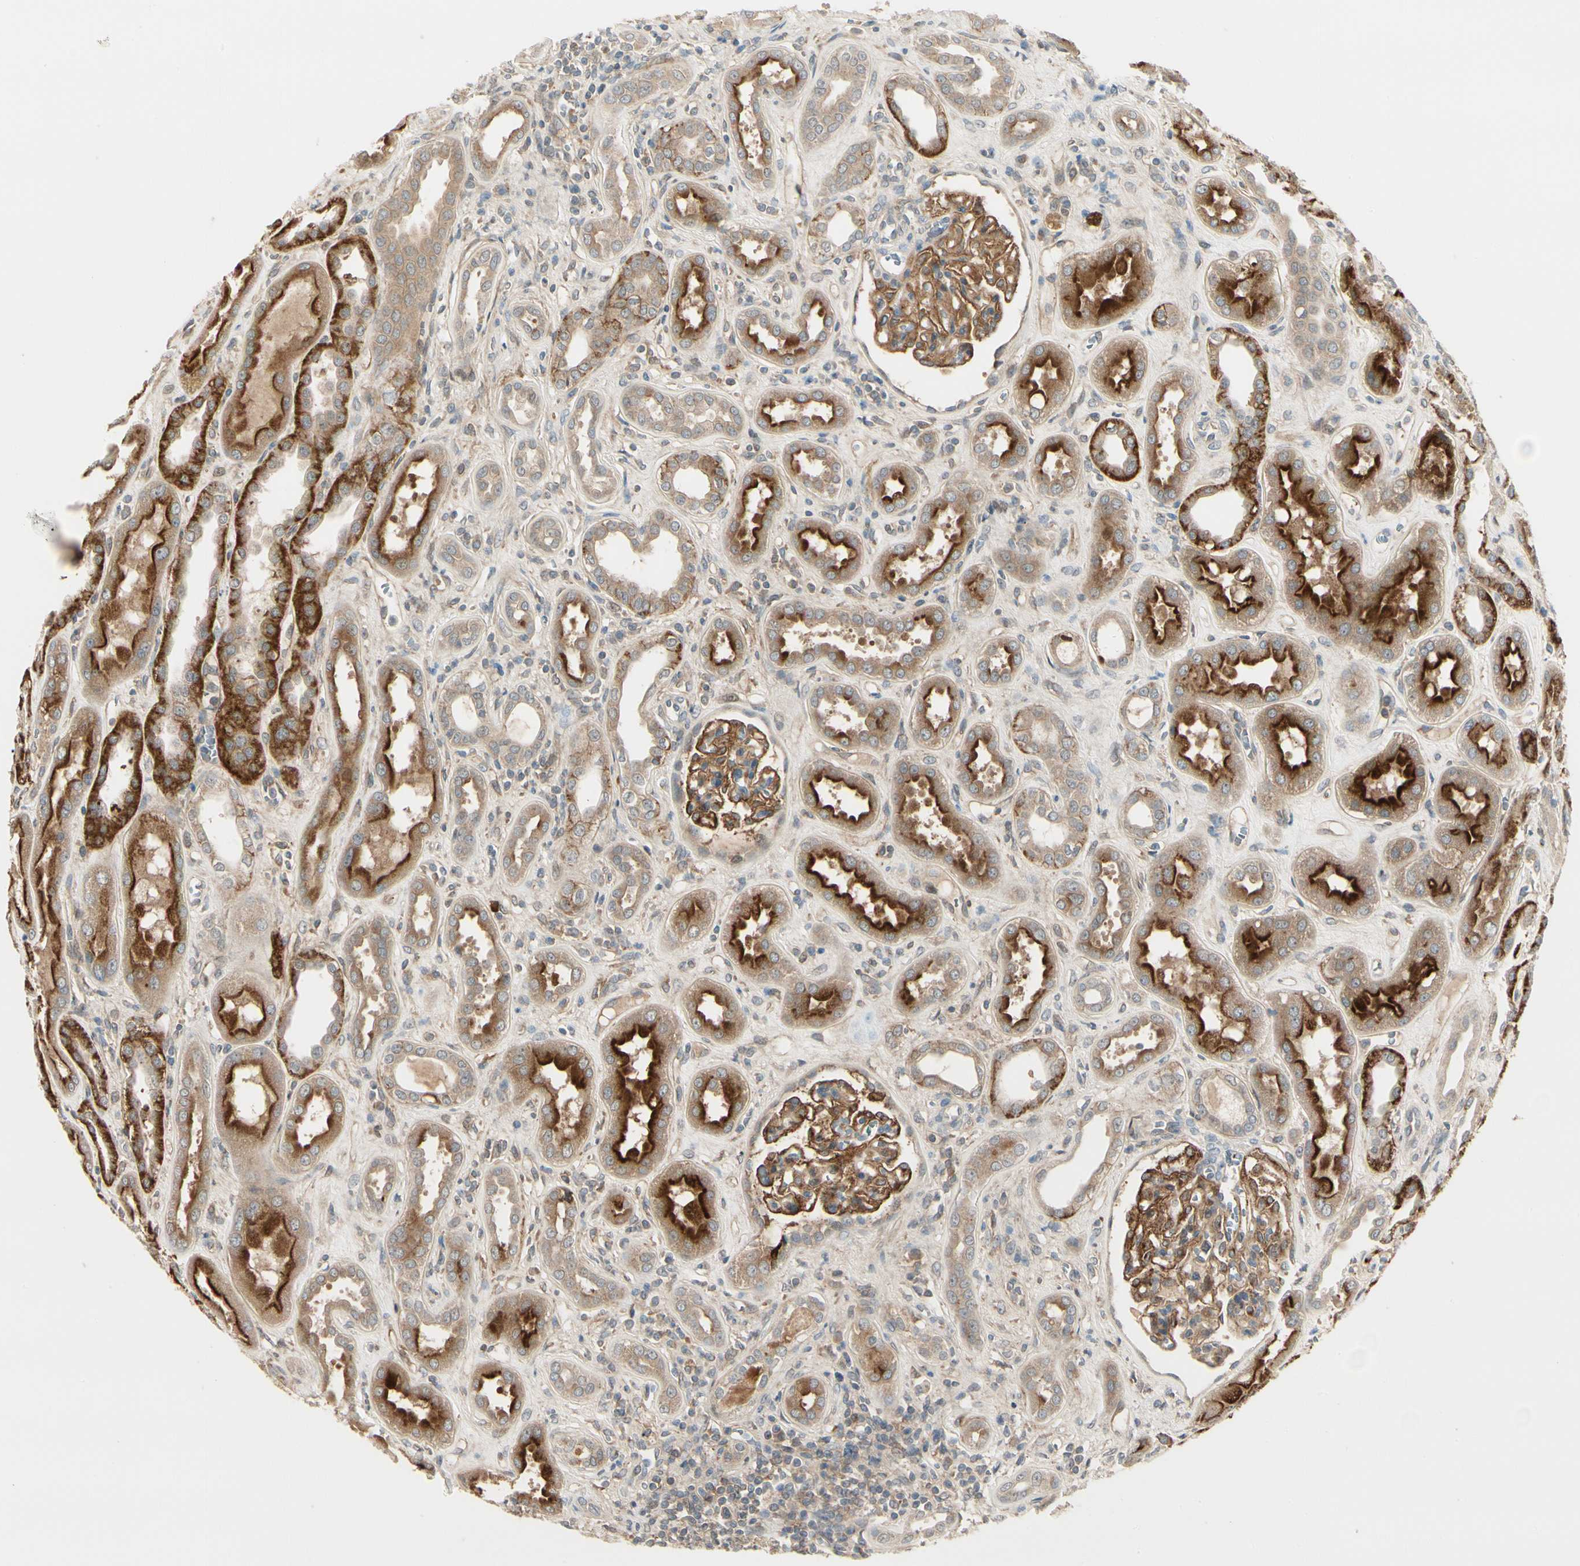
{"staining": {"intensity": "strong", "quantity": ">75%", "location": "cytoplasmic/membranous"}, "tissue": "kidney", "cell_type": "Cells in glomeruli", "image_type": "normal", "snomed": [{"axis": "morphology", "description": "Normal tissue, NOS"}, {"axis": "topography", "description": "Kidney"}], "caption": "The photomicrograph reveals a brown stain indicating the presence of a protein in the cytoplasmic/membranous of cells in glomeruli in kidney. Nuclei are stained in blue.", "gene": "F2R", "patient": {"sex": "male", "age": 59}}